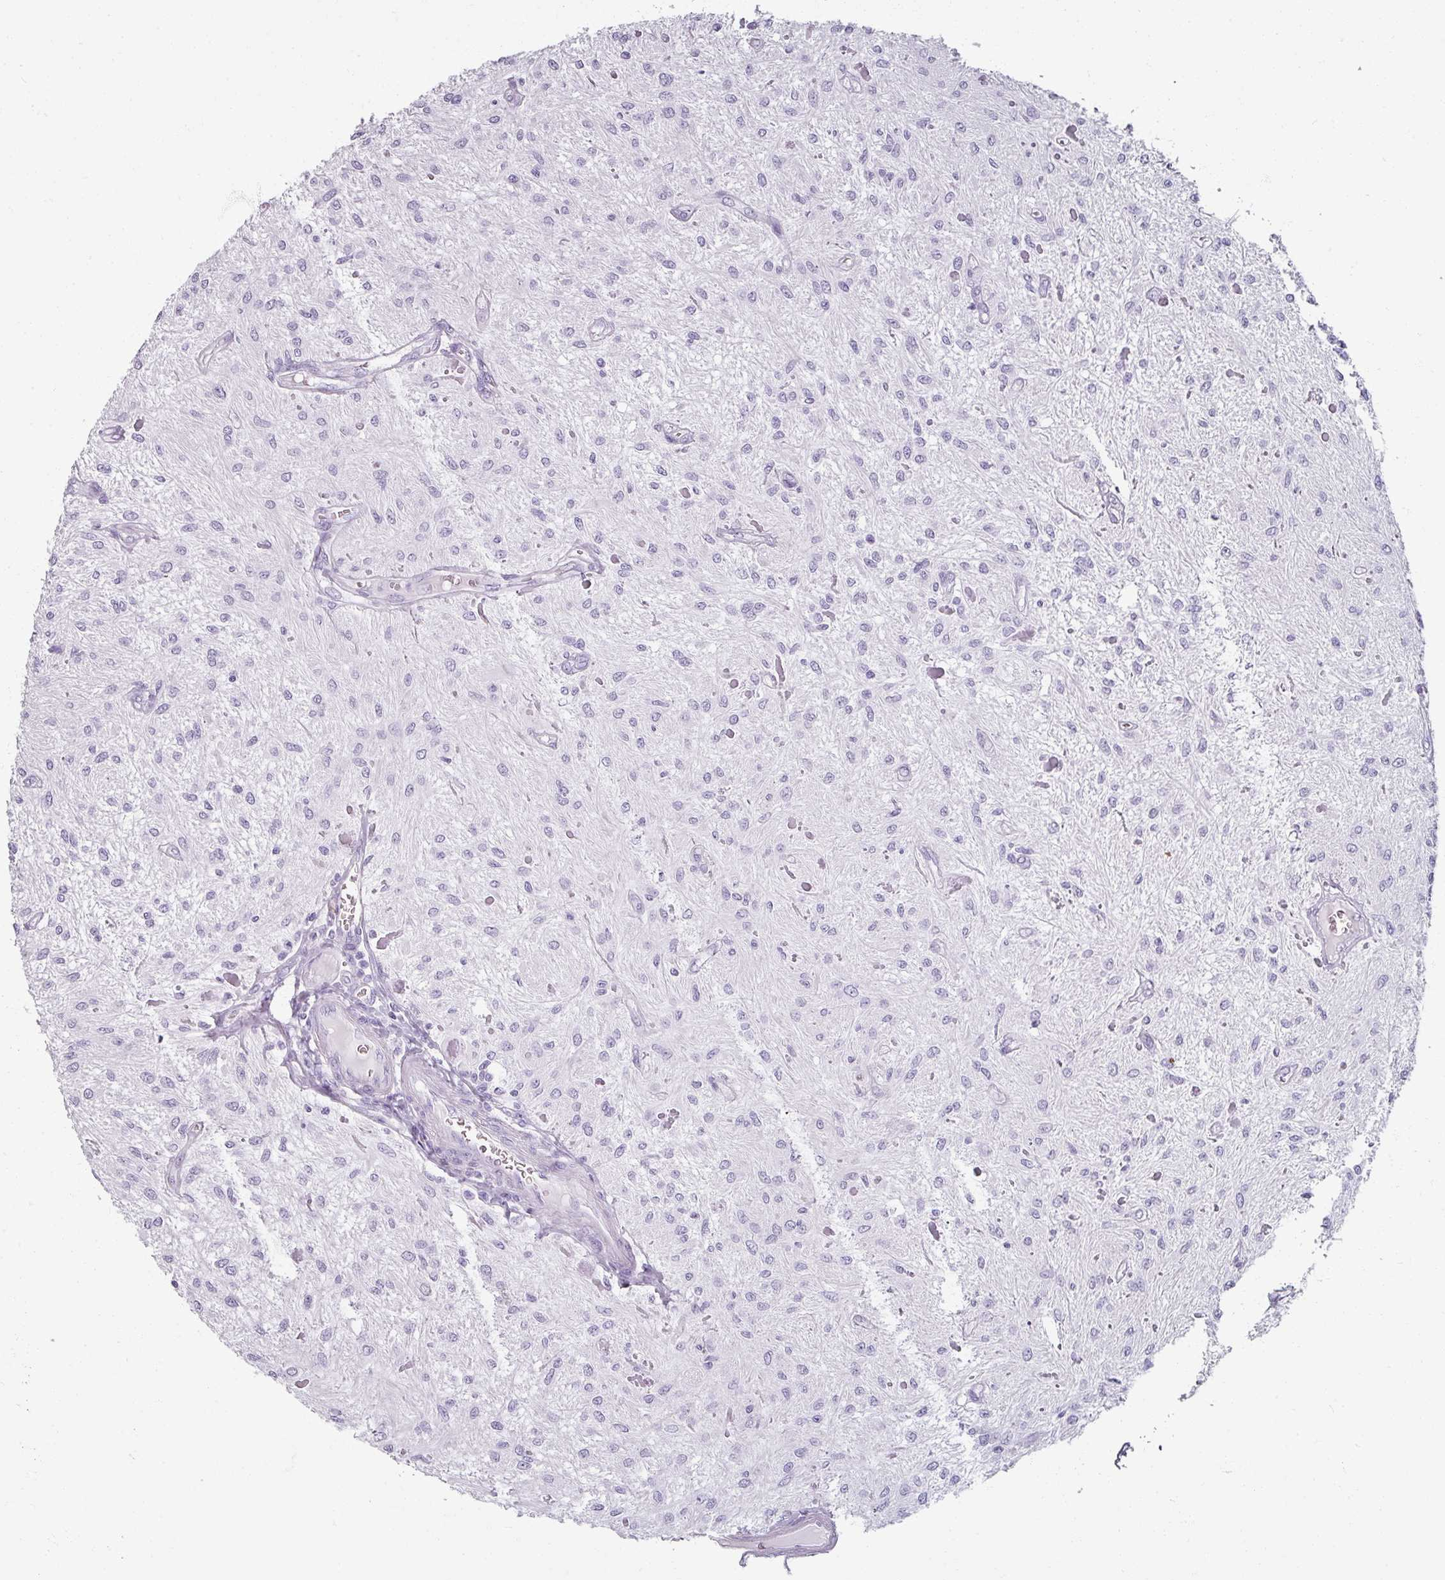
{"staining": {"intensity": "negative", "quantity": "none", "location": "none"}, "tissue": "glioma", "cell_type": "Tumor cells", "image_type": "cancer", "snomed": [{"axis": "morphology", "description": "Glioma, malignant, Low grade"}, {"axis": "topography", "description": "Cerebellum"}], "caption": "High magnification brightfield microscopy of low-grade glioma (malignant) stained with DAB (3,3'-diaminobenzidine) (brown) and counterstained with hematoxylin (blue): tumor cells show no significant expression.", "gene": "REG3G", "patient": {"sex": "female", "age": 14}}